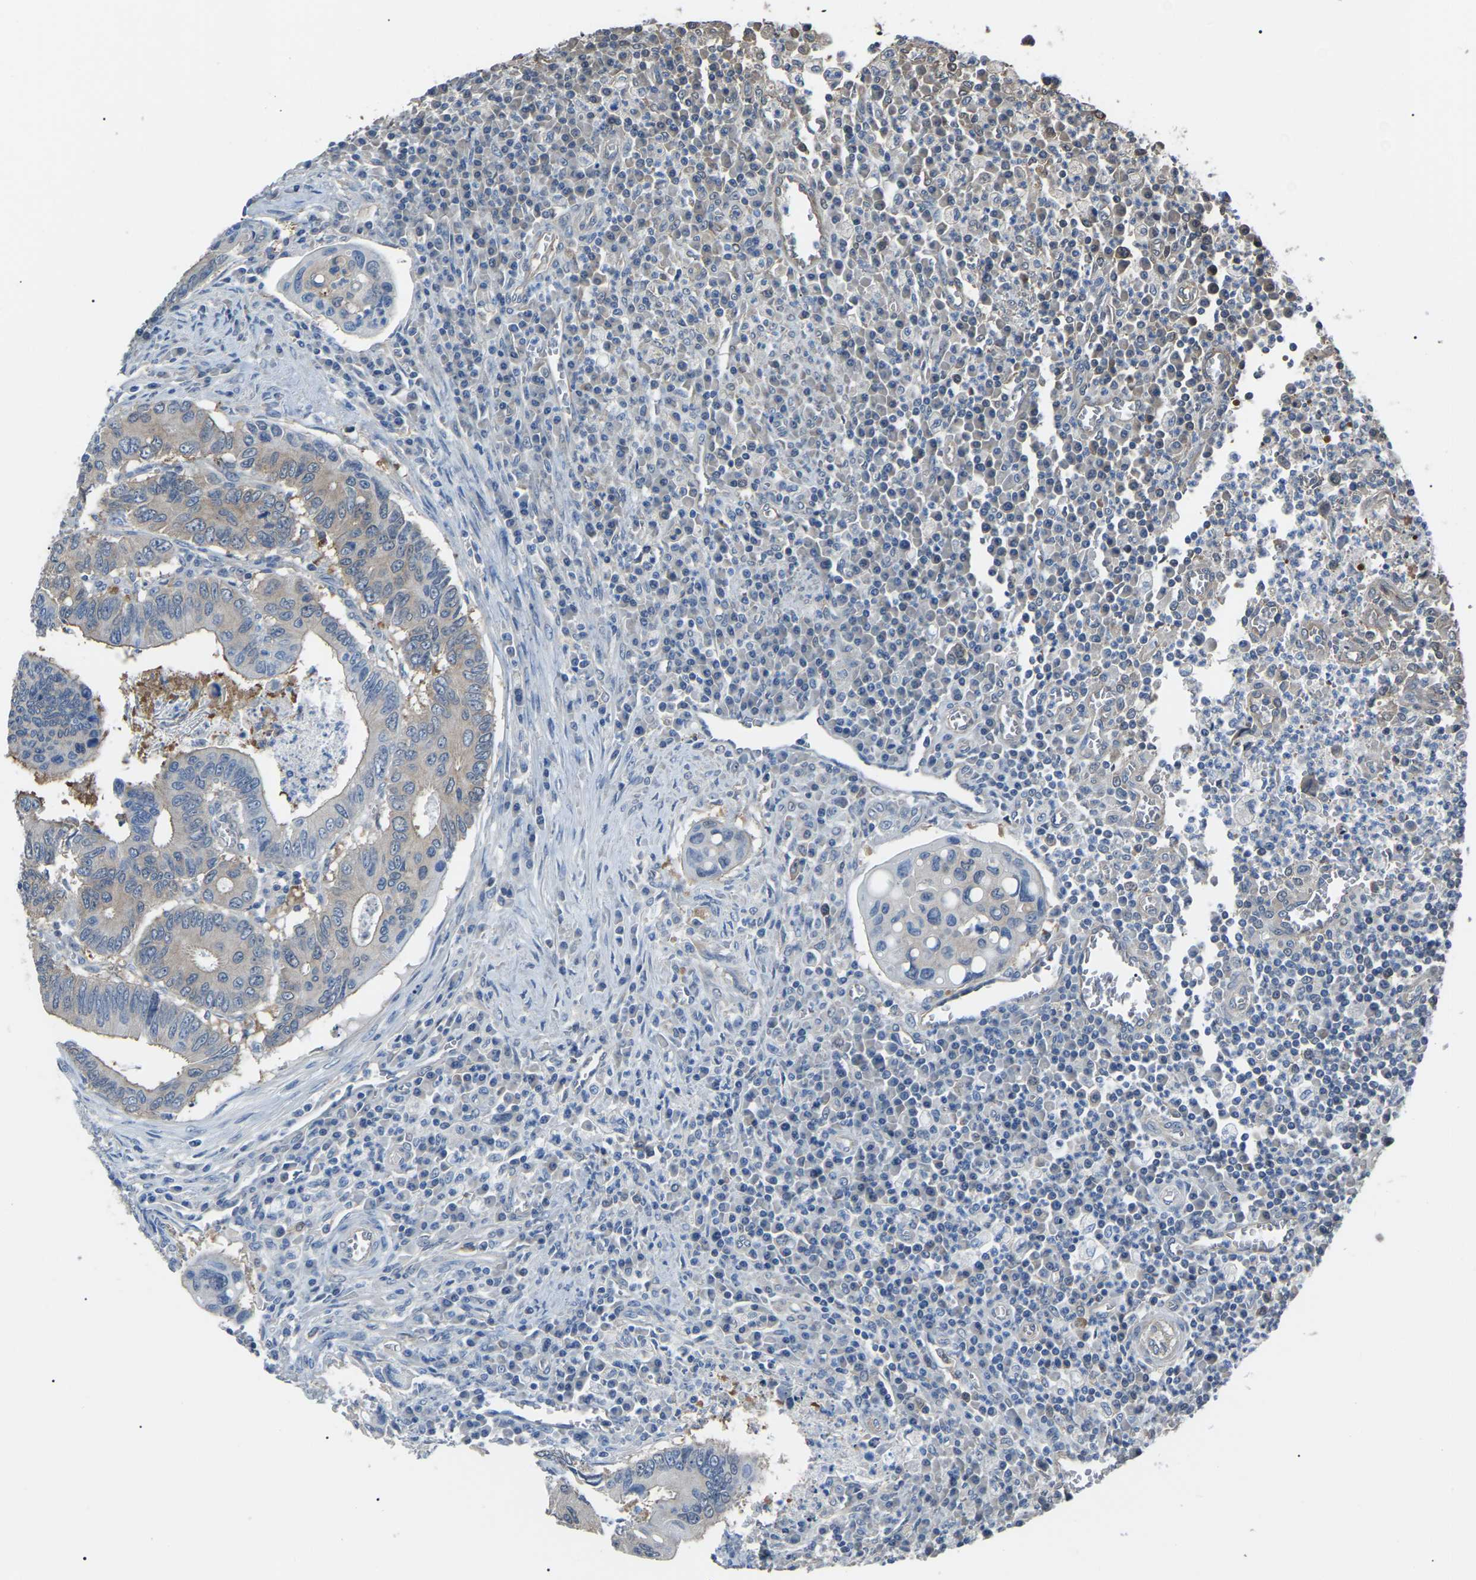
{"staining": {"intensity": "weak", "quantity": "25%-75%", "location": "cytoplasmic/membranous"}, "tissue": "colorectal cancer", "cell_type": "Tumor cells", "image_type": "cancer", "snomed": [{"axis": "morphology", "description": "Inflammation, NOS"}, {"axis": "morphology", "description": "Adenocarcinoma, NOS"}, {"axis": "topography", "description": "Colon"}], "caption": "Tumor cells reveal low levels of weak cytoplasmic/membranous positivity in about 25%-75% of cells in colorectal cancer.", "gene": "PDCD5", "patient": {"sex": "male", "age": 72}}